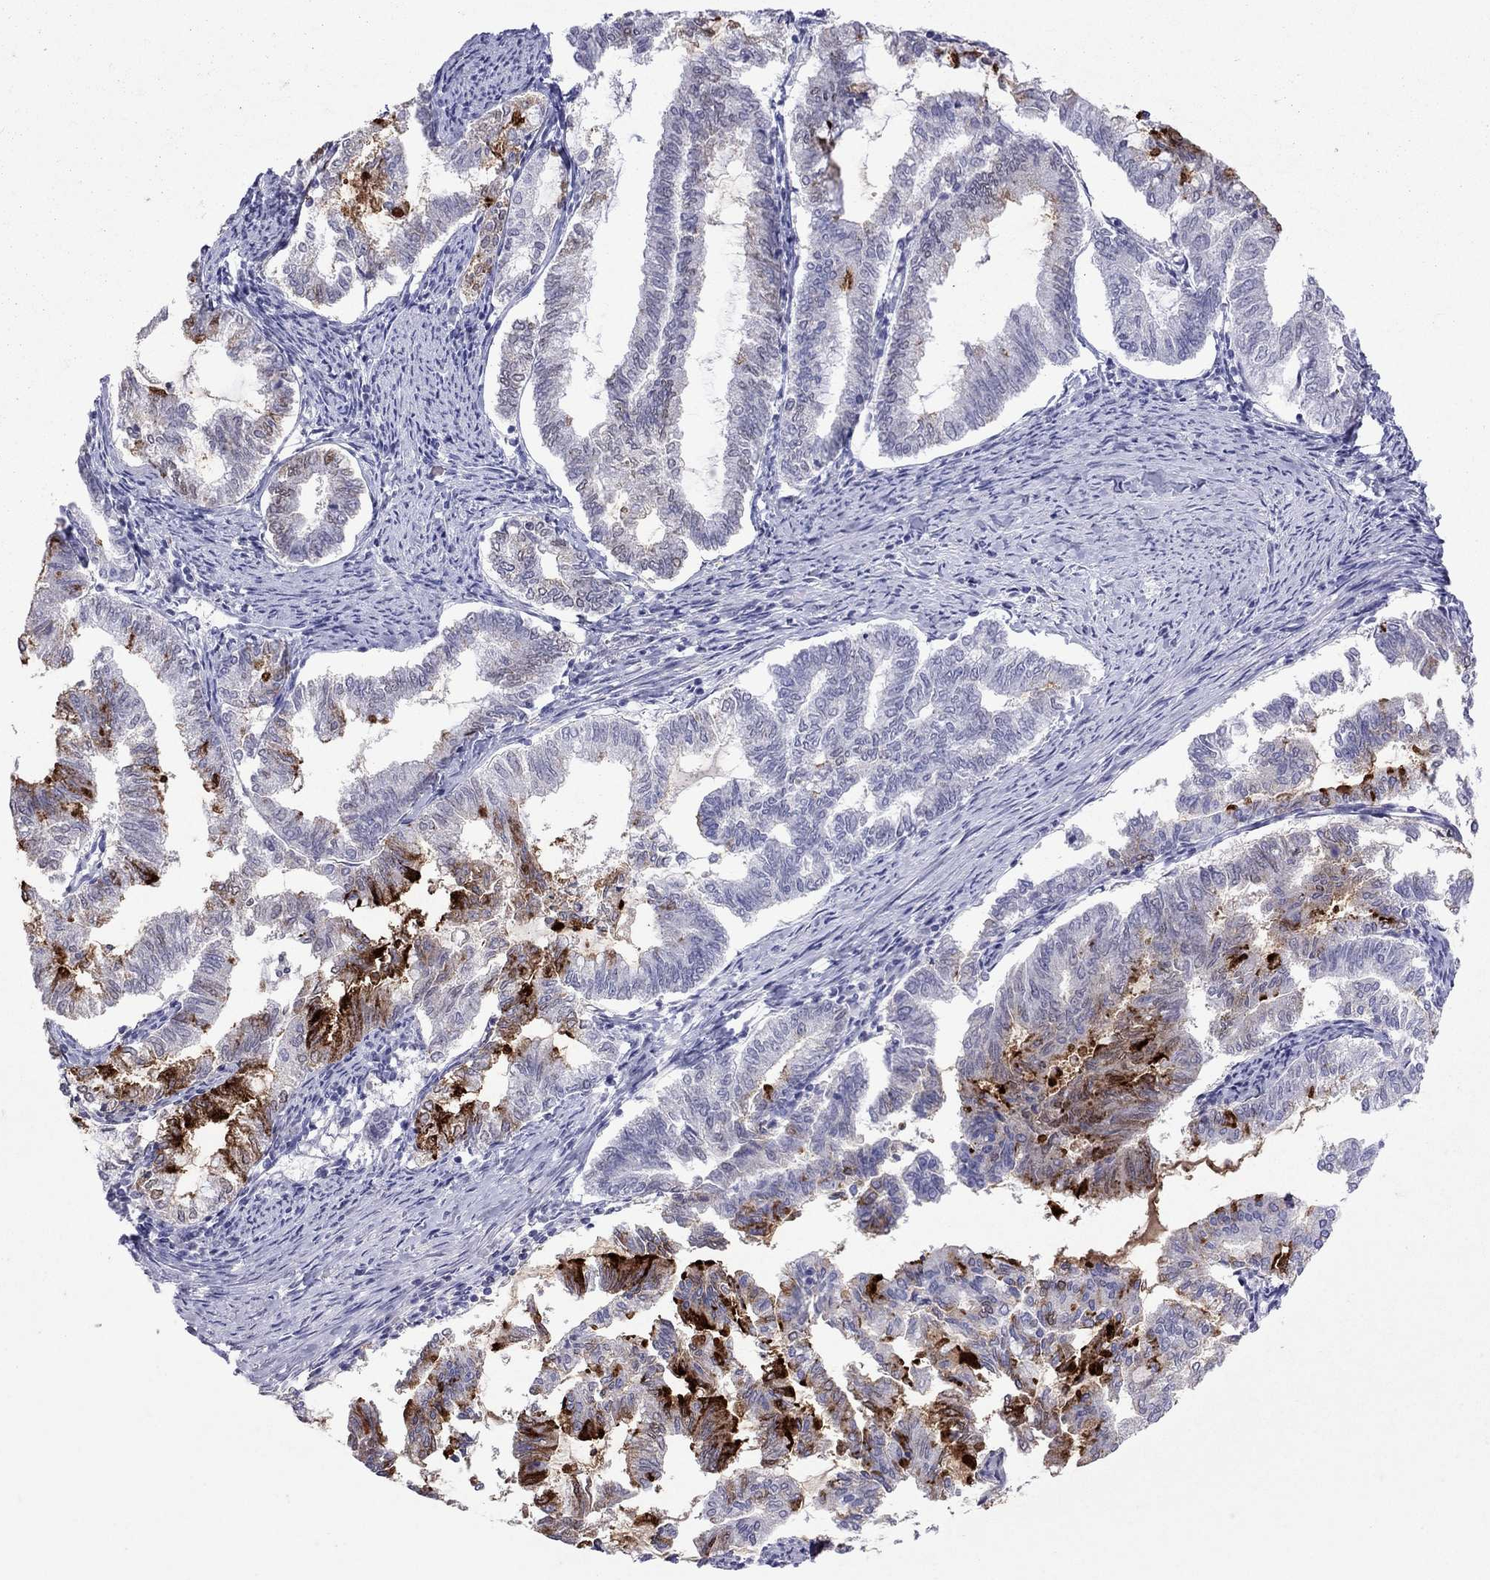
{"staining": {"intensity": "strong", "quantity": "<25%", "location": "cytoplasmic/membranous"}, "tissue": "endometrial cancer", "cell_type": "Tumor cells", "image_type": "cancer", "snomed": [{"axis": "morphology", "description": "Adenocarcinoma, NOS"}, {"axis": "topography", "description": "Endometrium"}], "caption": "Immunohistochemical staining of human adenocarcinoma (endometrial) demonstrates medium levels of strong cytoplasmic/membranous protein expression in about <25% of tumor cells.", "gene": "MUC16", "patient": {"sex": "female", "age": 79}}